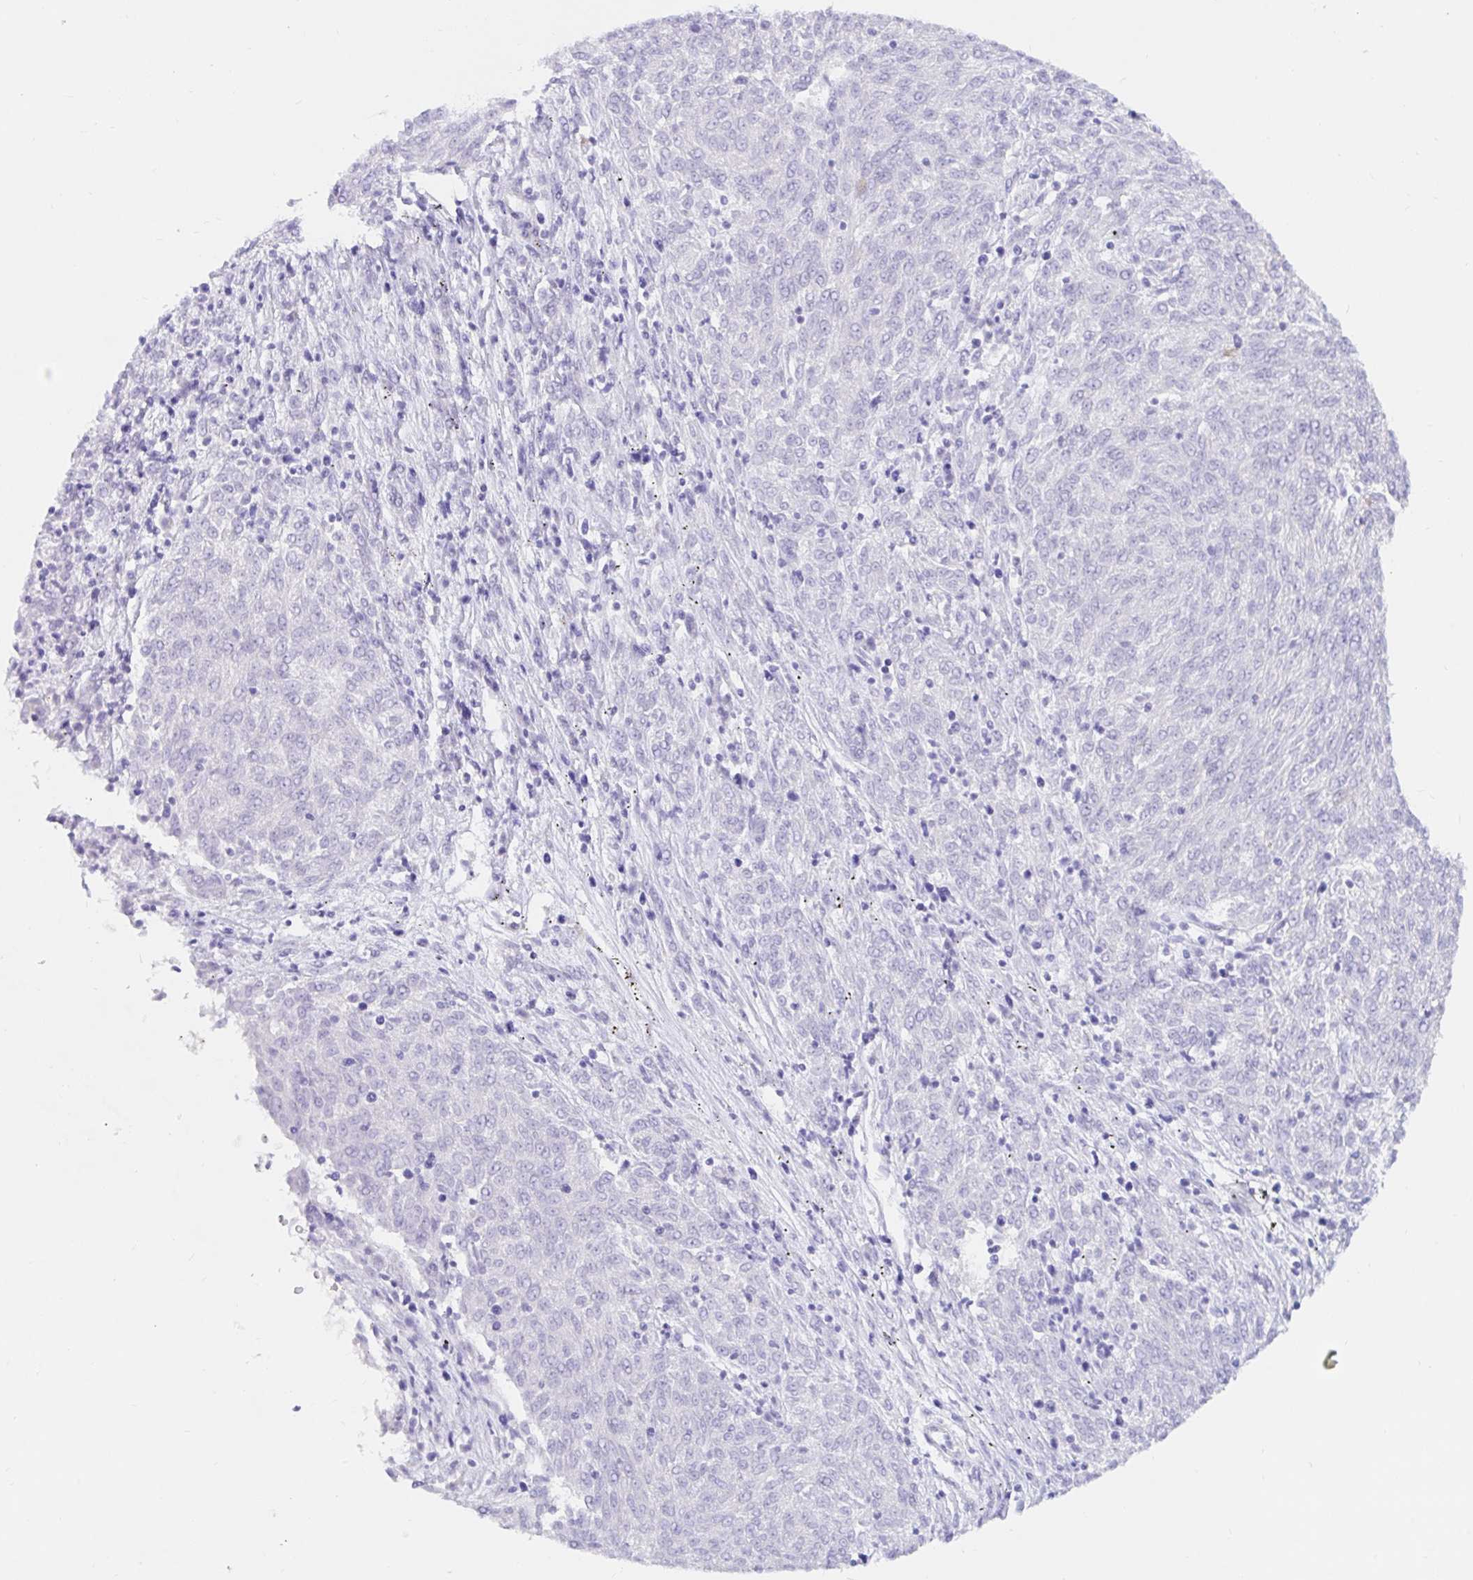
{"staining": {"intensity": "negative", "quantity": "none", "location": "none"}, "tissue": "melanoma", "cell_type": "Tumor cells", "image_type": "cancer", "snomed": [{"axis": "morphology", "description": "Malignant melanoma, NOS"}, {"axis": "topography", "description": "Skin"}], "caption": "DAB (3,3'-diaminobenzidine) immunohistochemical staining of malignant melanoma displays no significant expression in tumor cells.", "gene": "OR6T1", "patient": {"sex": "female", "age": 72}}